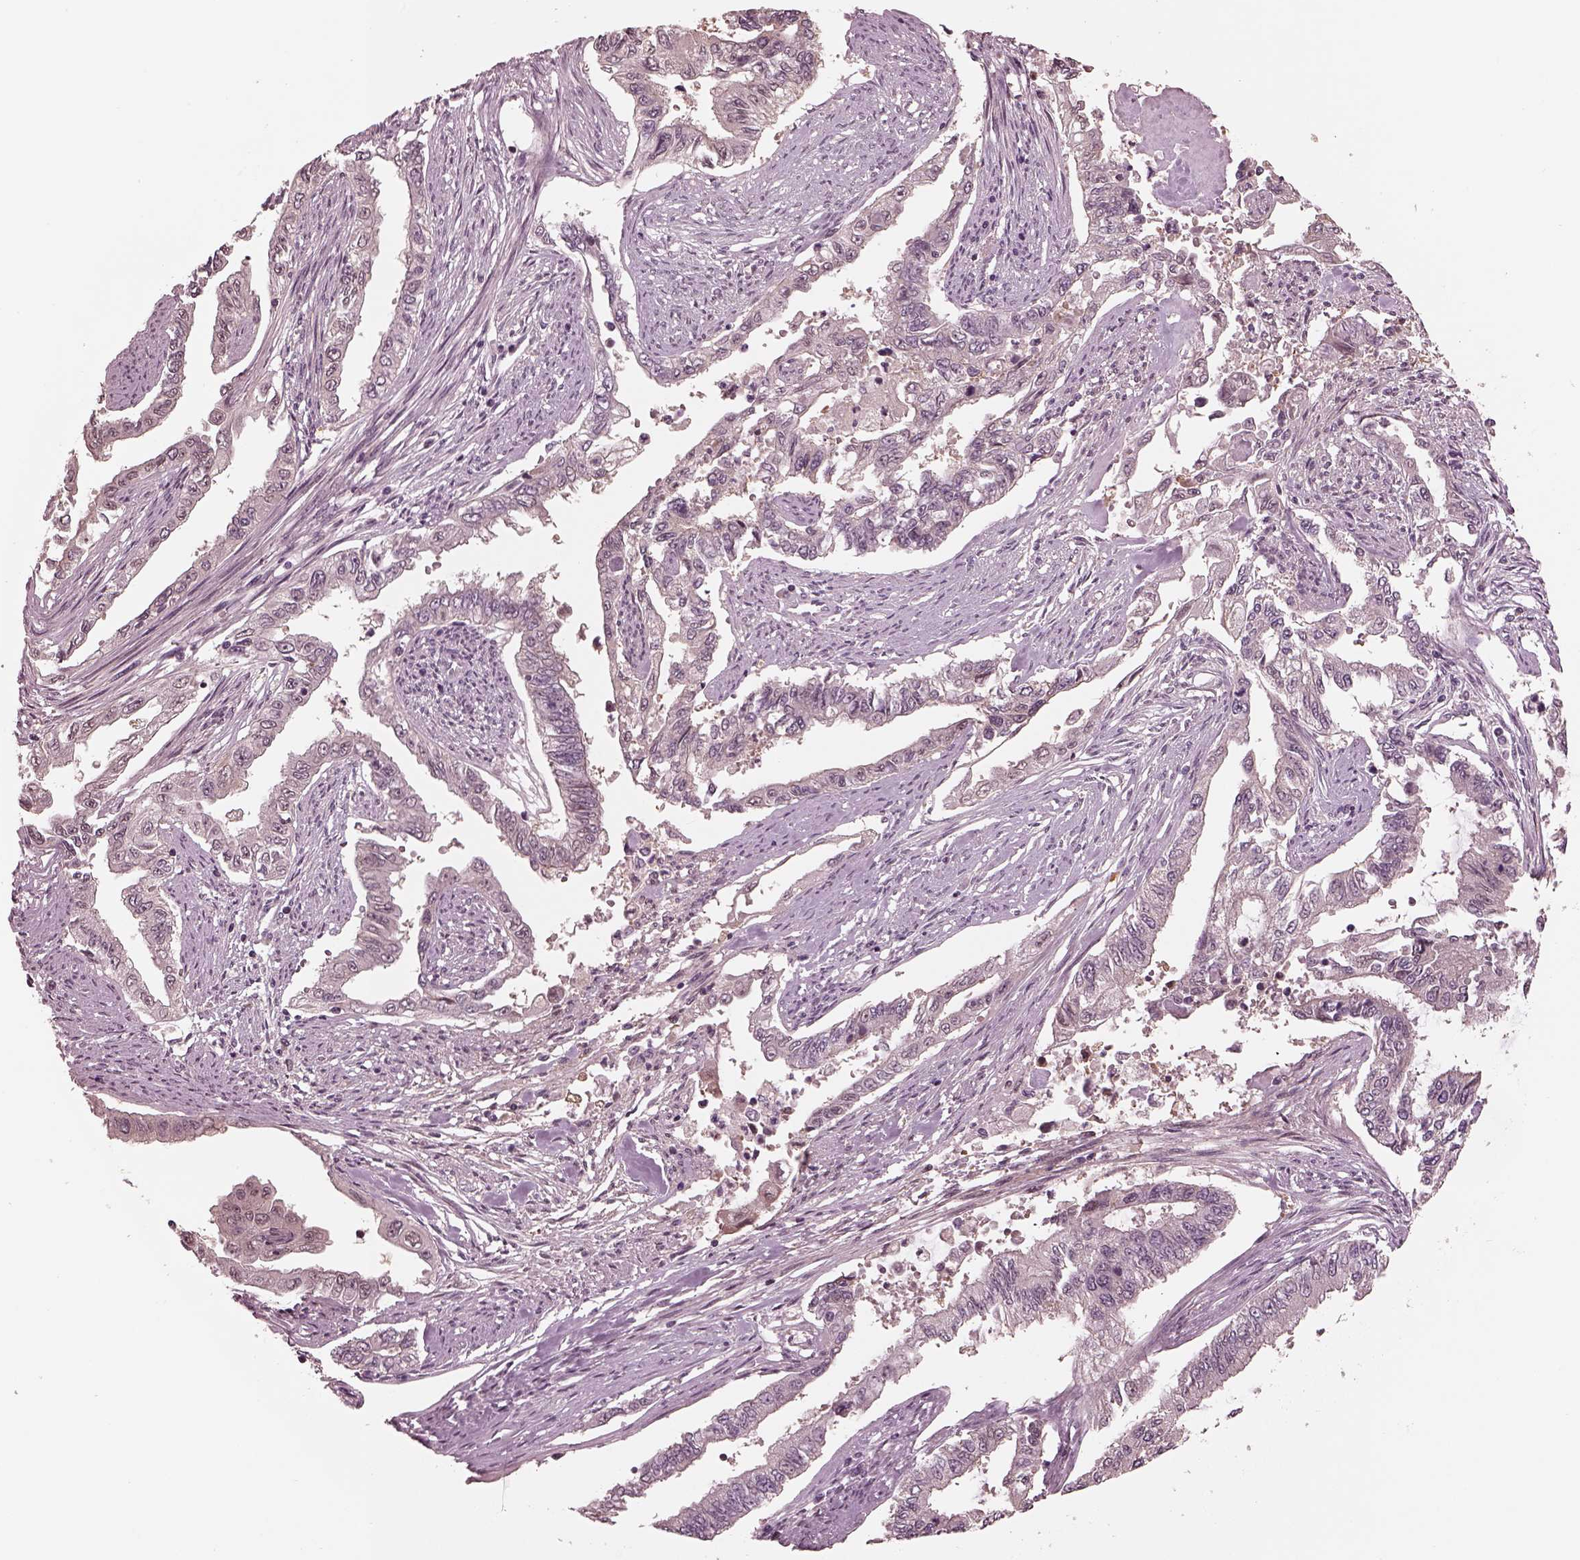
{"staining": {"intensity": "negative", "quantity": "none", "location": "none"}, "tissue": "endometrial cancer", "cell_type": "Tumor cells", "image_type": "cancer", "snomed": [{"axis": "morphology", "description": "Adenocarcinoma, NOS"}, {"axis": "topography", "description": "Uterus"}], "caption": "DAB (3,3'-diaminobenzidine) immunohistochemical staining of human endometrial cancer demonstrates no significant expression in tumor cells.", "gene": "IQCG", "patient": {"sex": "female", "age": 59}}